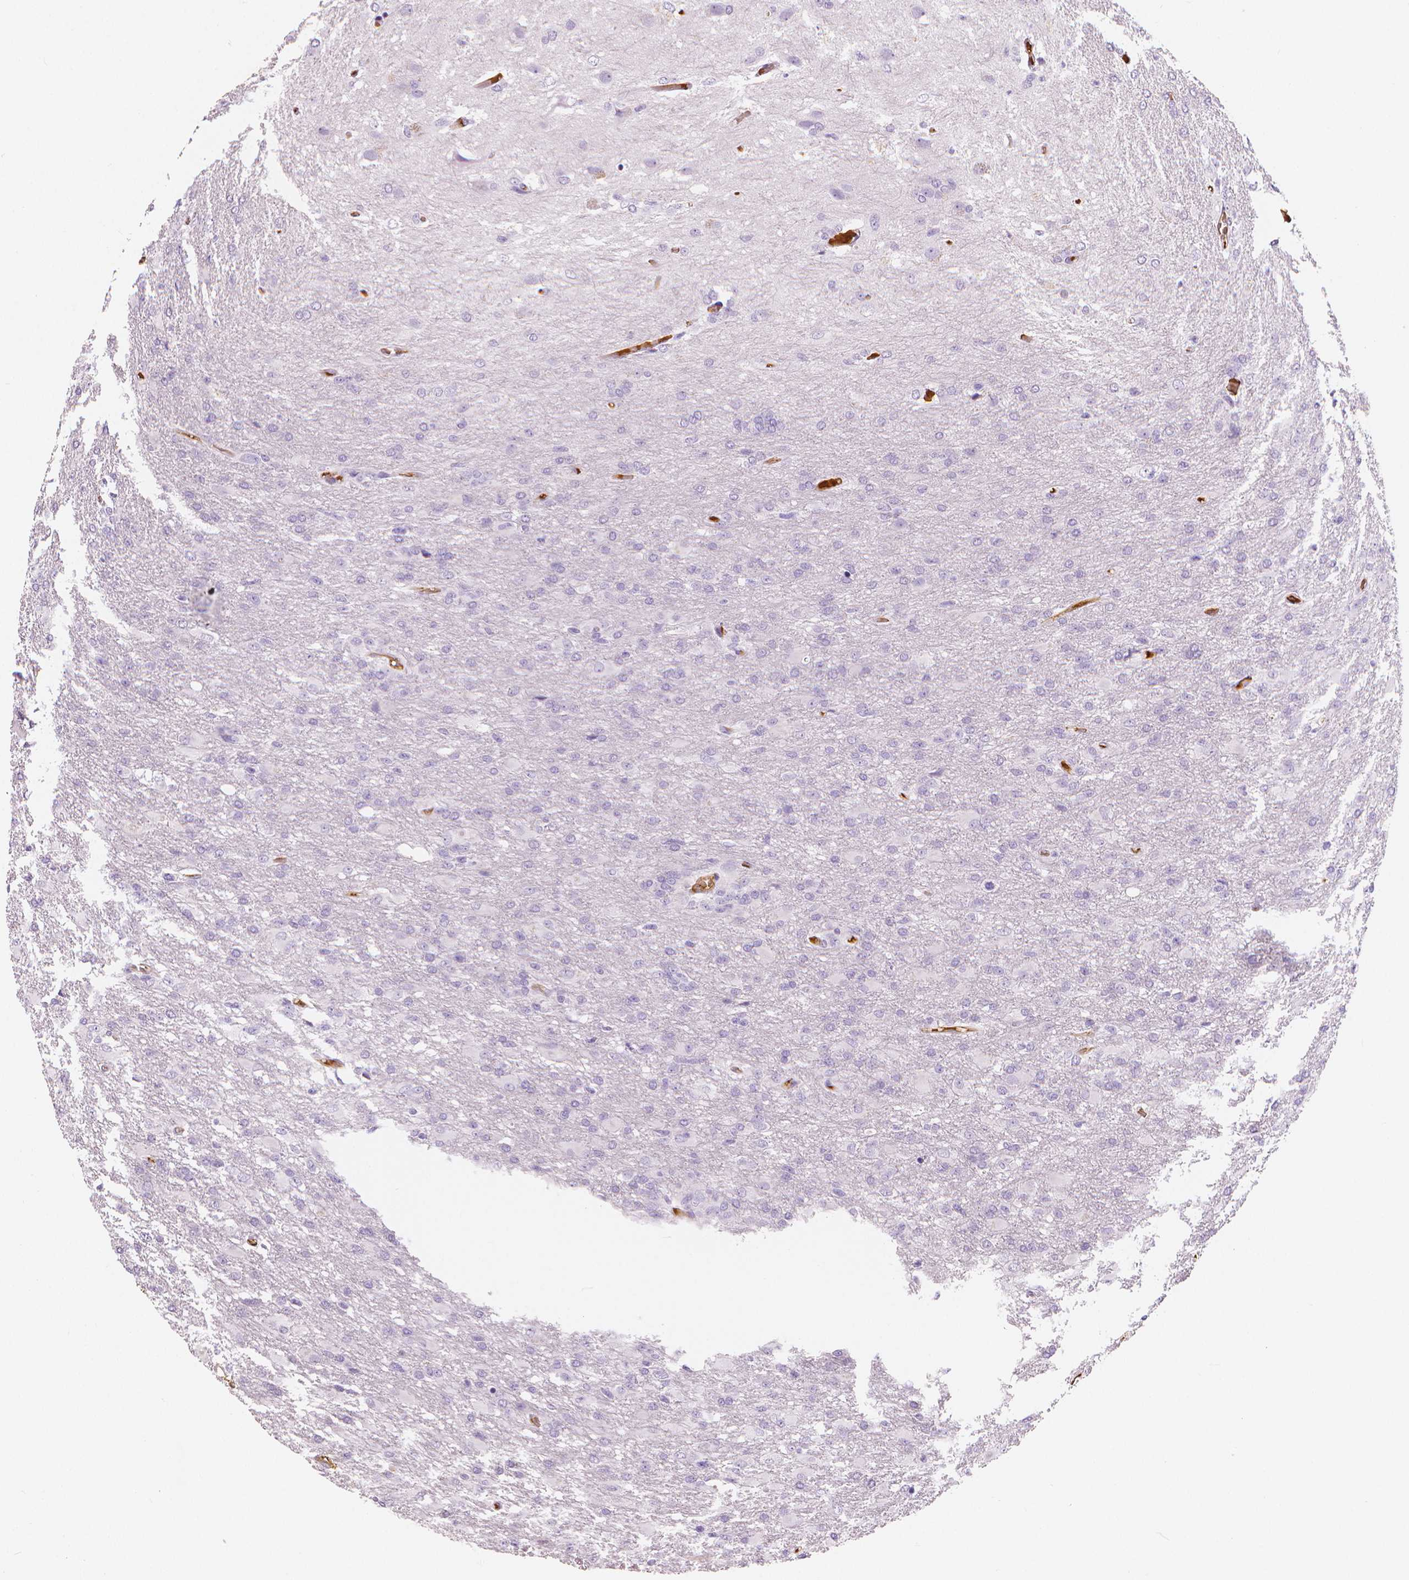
{"staining": {"intensity": "negative", "quantity": "none", "location": "none"}, "tissue": "glioma", "cell_type": "Tumor cells", "image_type": "cancer", "snomed": [{"axis": "morphology", "description": "Glioma, malignant, High grade"}, {"axis": "topography", "description": "Brain"}], "caption": "This is an immunohistochemistry (IHC) histopathology image of human glioma. There is no positivity in tumor cells.", "gene": "APOA4", "patient": {"sex": "male", "age": 68}}